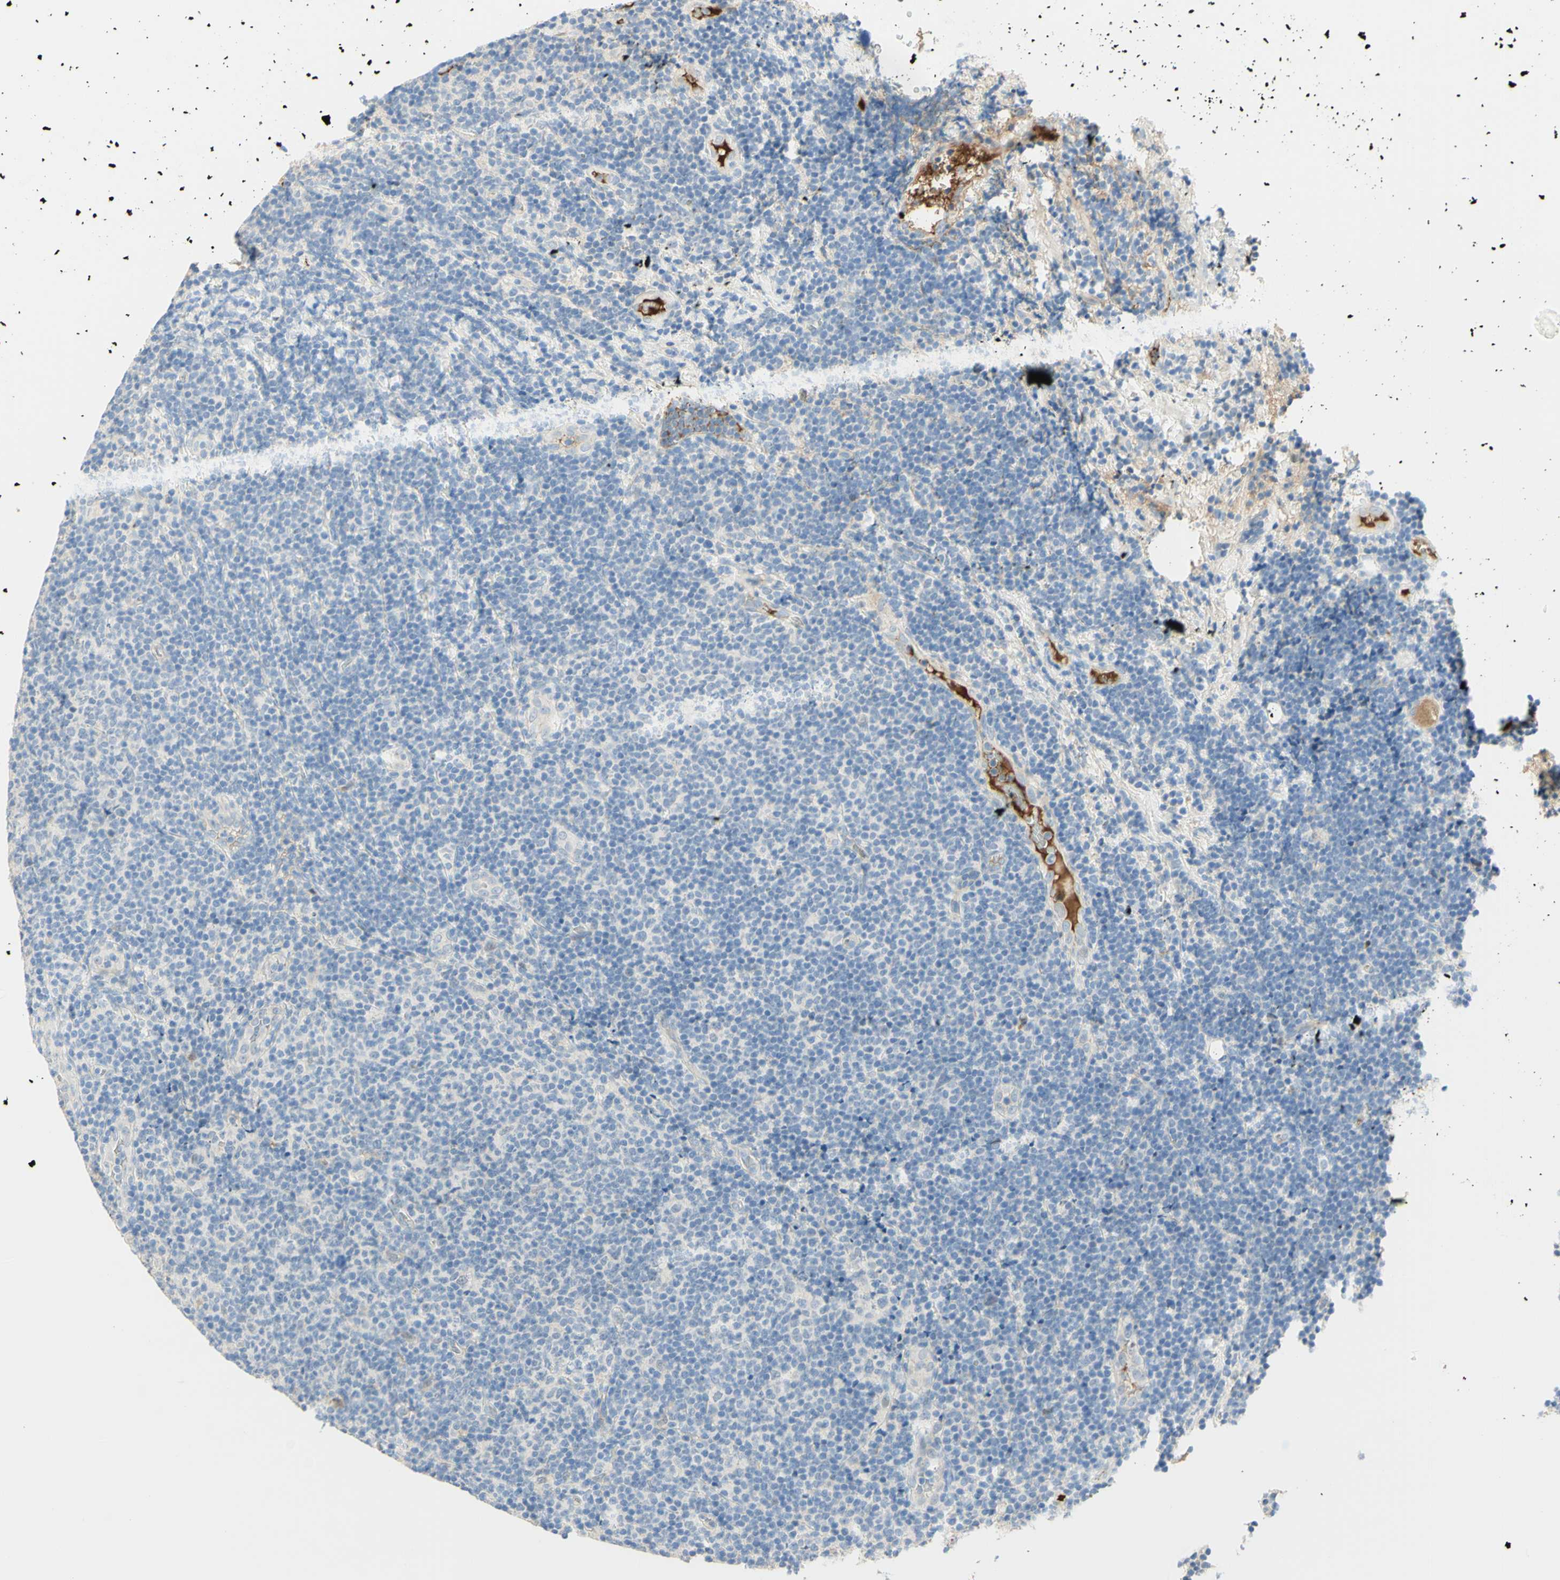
{"staining": {"intensity": "negative", "quantity": "none", "location": "none"}, "tissue": "lymphoma", "cell_type": "Tumor cells", "image_type": "cancer", "snomed": [{"axis": "morphology", "description": "Malignant lymphoma, non-Hodgkin's type, Low grade"}, {"axis": "topography", "description": "Lymph node"}], "caption": "The IHC photomicrograph has no significant staining in tumor cells of low-grade malignant lymphoma, non-Hodgkin's type tissue. Brightfield microscopy of immunohistochemistry (IHC) stained with DAB (brown) and hematoxylin (blue), captured at high magnification.", "gene": "ANGPT2", "patient": {"sex": "male", "age": 83}}